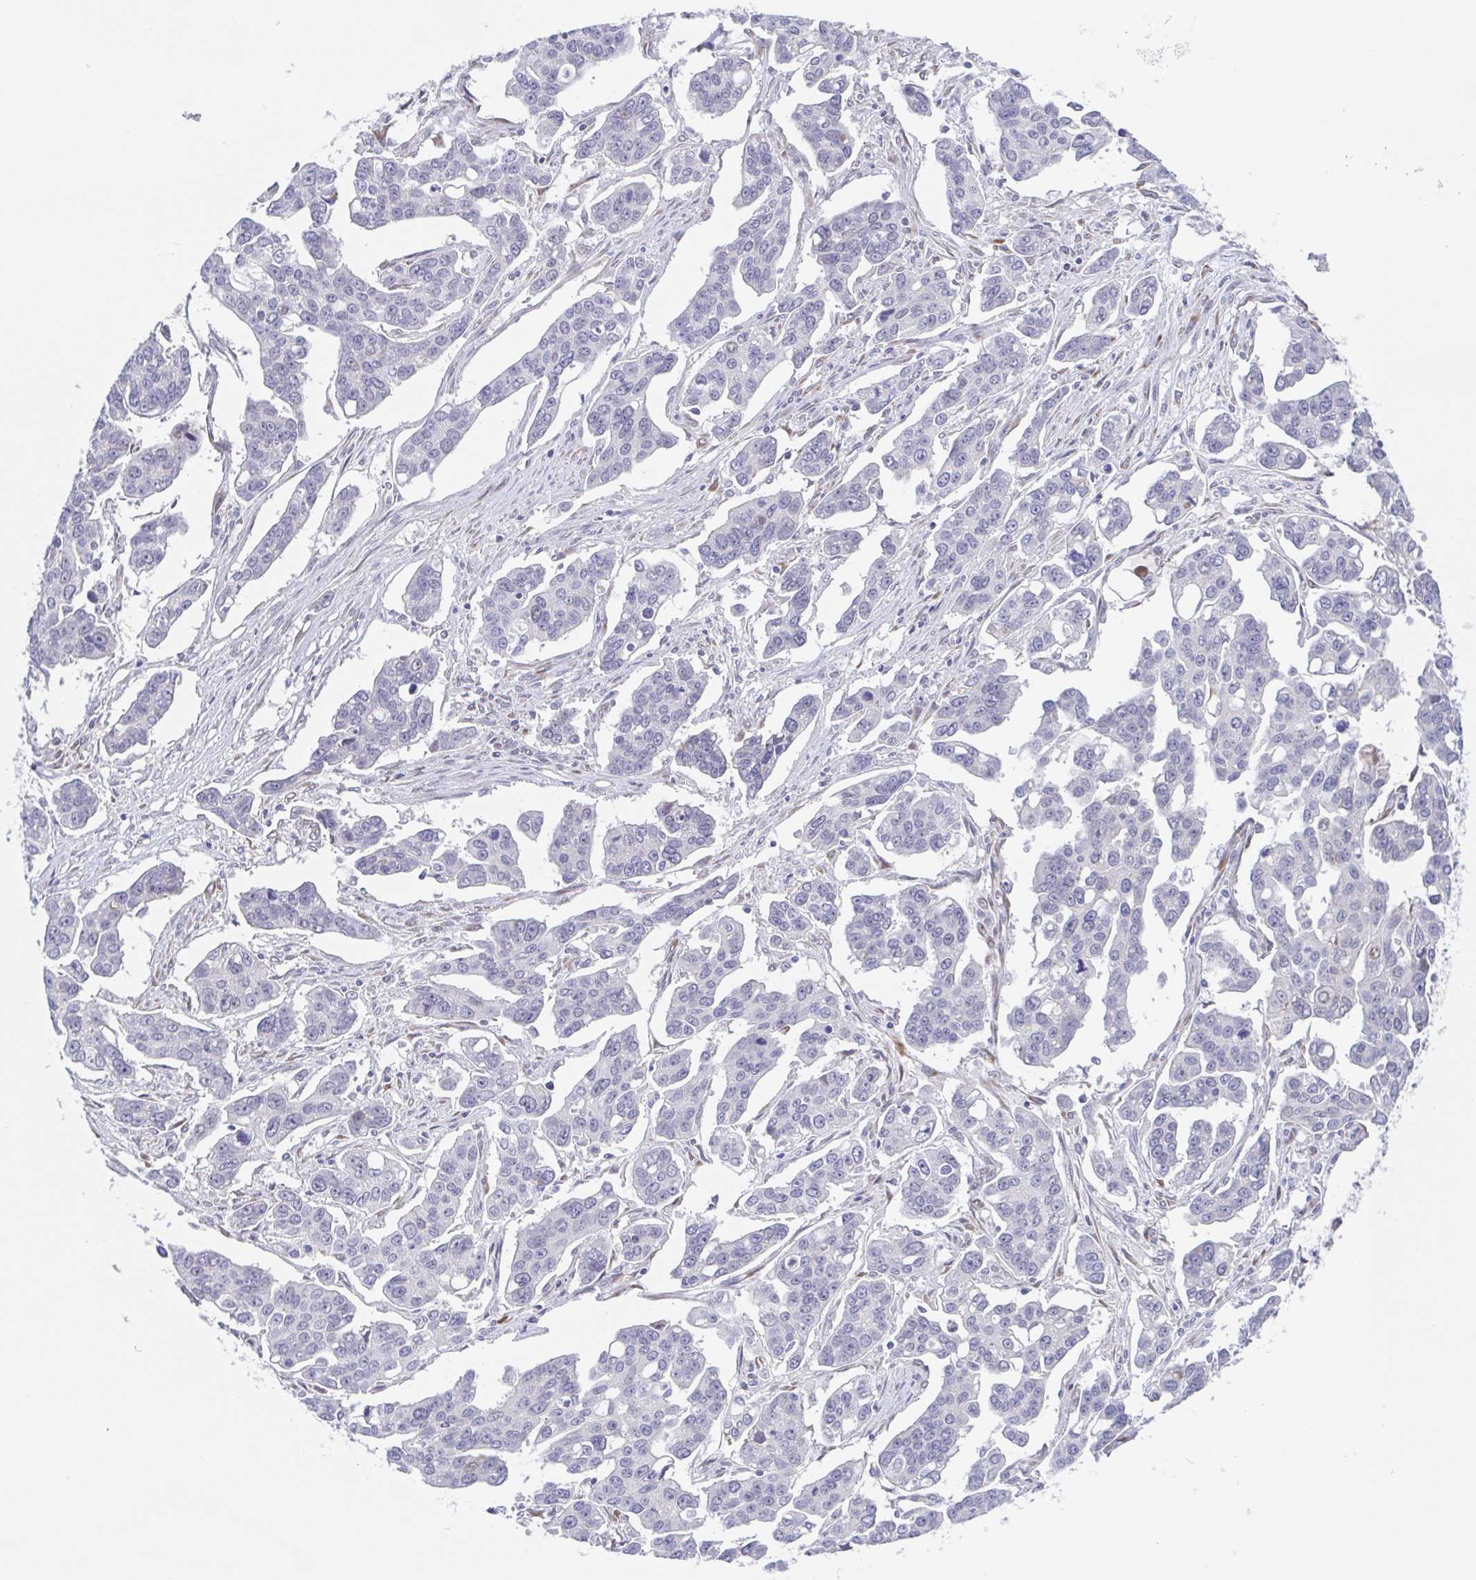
{"staining": {"intensity": "negative", "quantity": "none", "location": "none"}, "tissue": "ovarian cancer", "cell_type": "Tumor cells", "image_type": "cancer", "snomed": [{"axis": "morphology", "description": "Carcinoma, endometroid"}, {"axis": "topography", "description": "Ovary"}], "caption": "Immunohistochemistry histopathology image of ovarian endometroid carcinoma stained for a protein (brown), which displays no staining in tumor cells.", "gene": "POU2F3", "patient": {"sex": "female", "age": 78}}